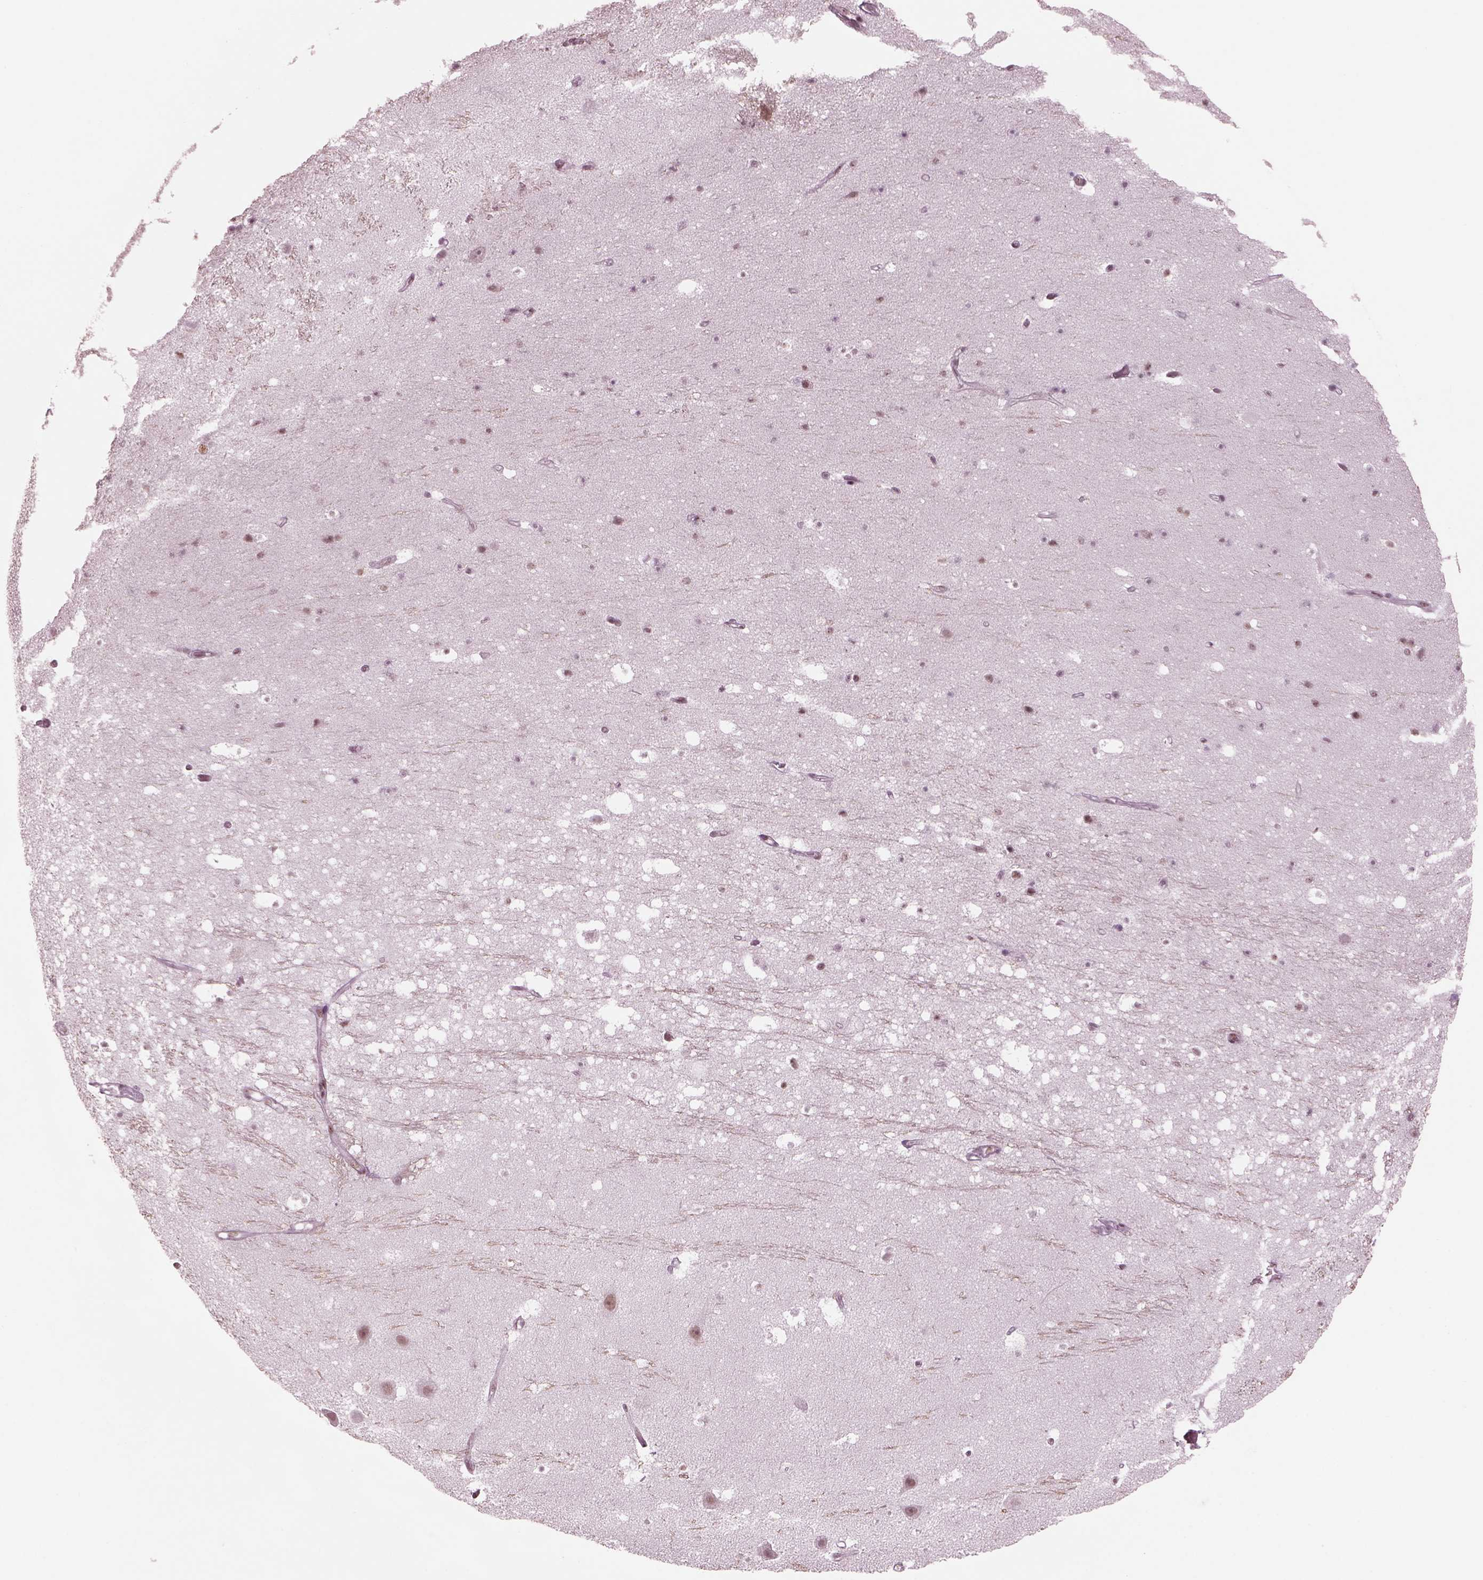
{"staining": {"intensity": "weak", "quantity": "<25%", "location": "nuclear"}, "tissue": "hippocampus", "cell_type": "Glial cells", "image_type": "normal", "snomed": [{"axis": "morphology", "description": "Normal tissue, NOS"}, {"axis": "topography", "description": "Hippocampus"}], "caption": "This is a photomicrograph of IHC staining of unremarkable hippocampus, which shows no expression in glial cells. (Stains: DAB (3,3'-diaminobenzidine) IHC with hematoxylin counter stain, Microscopy: brightfield microscopy at high magnification).", "gene": "RUVBL2", "patient": {"sex": "male", "age": 26}}